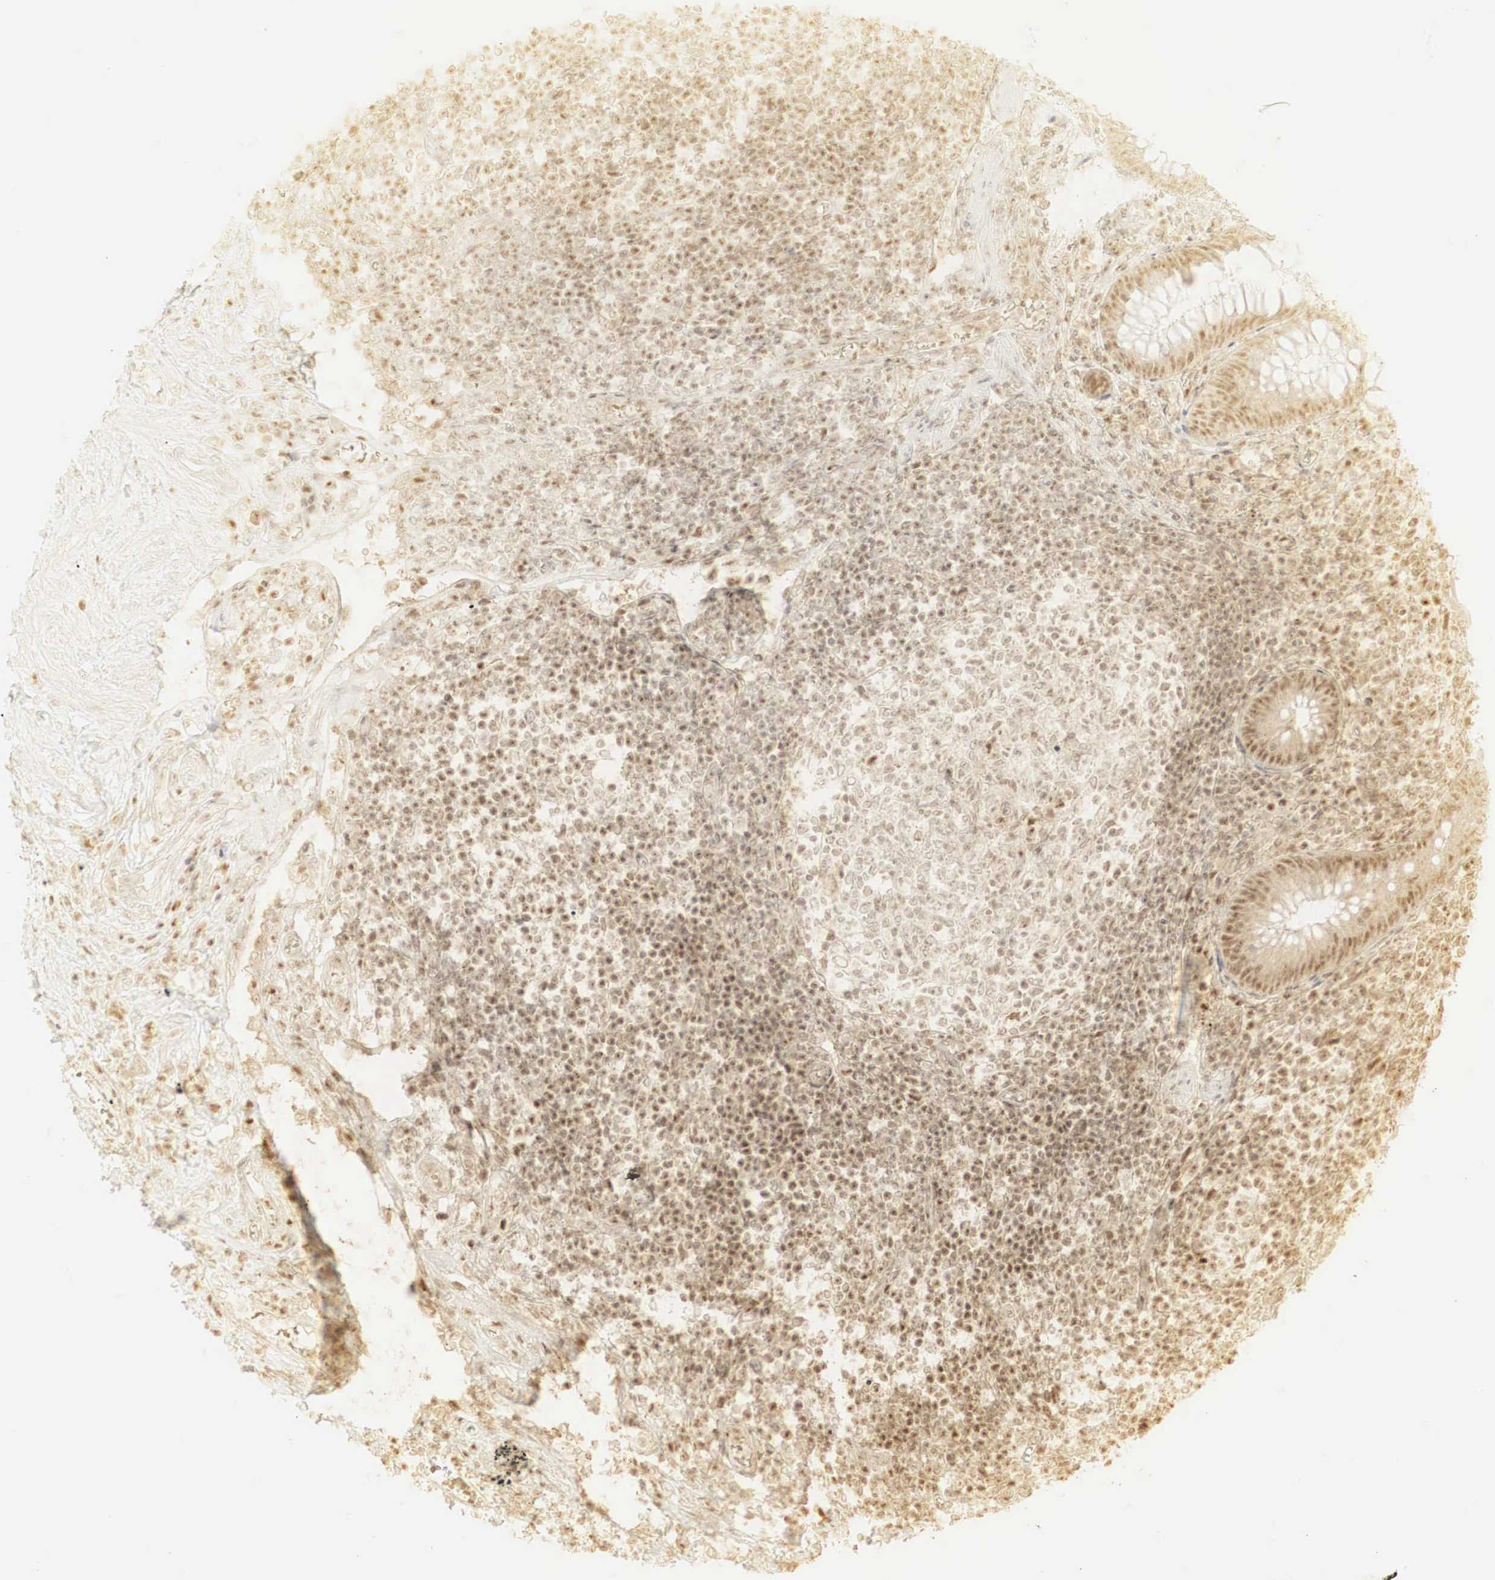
{"staining": {"intensity": "moderate", "quantity": ">75%", "location": "cytoplasmic/membranous,nuclear"}, "tissue": "appendix", "cell_type": "Glandular cells", "image_type": "normal", "snomed": [{"axis": "morphology", "description": "Normal tissue, NOS"}, {"axis": "topography", "description": "Appendix"}], "caption": "Unremarkable appendix shows moderate cytoplasmic/membranous,nuclear staining in approximately >75% of glandular cells (brown staining indicates protein expression, while blue staining denotes nuclei)..", "gene": "RNF113A", "patient": {"sex": "female", "age": 34}}